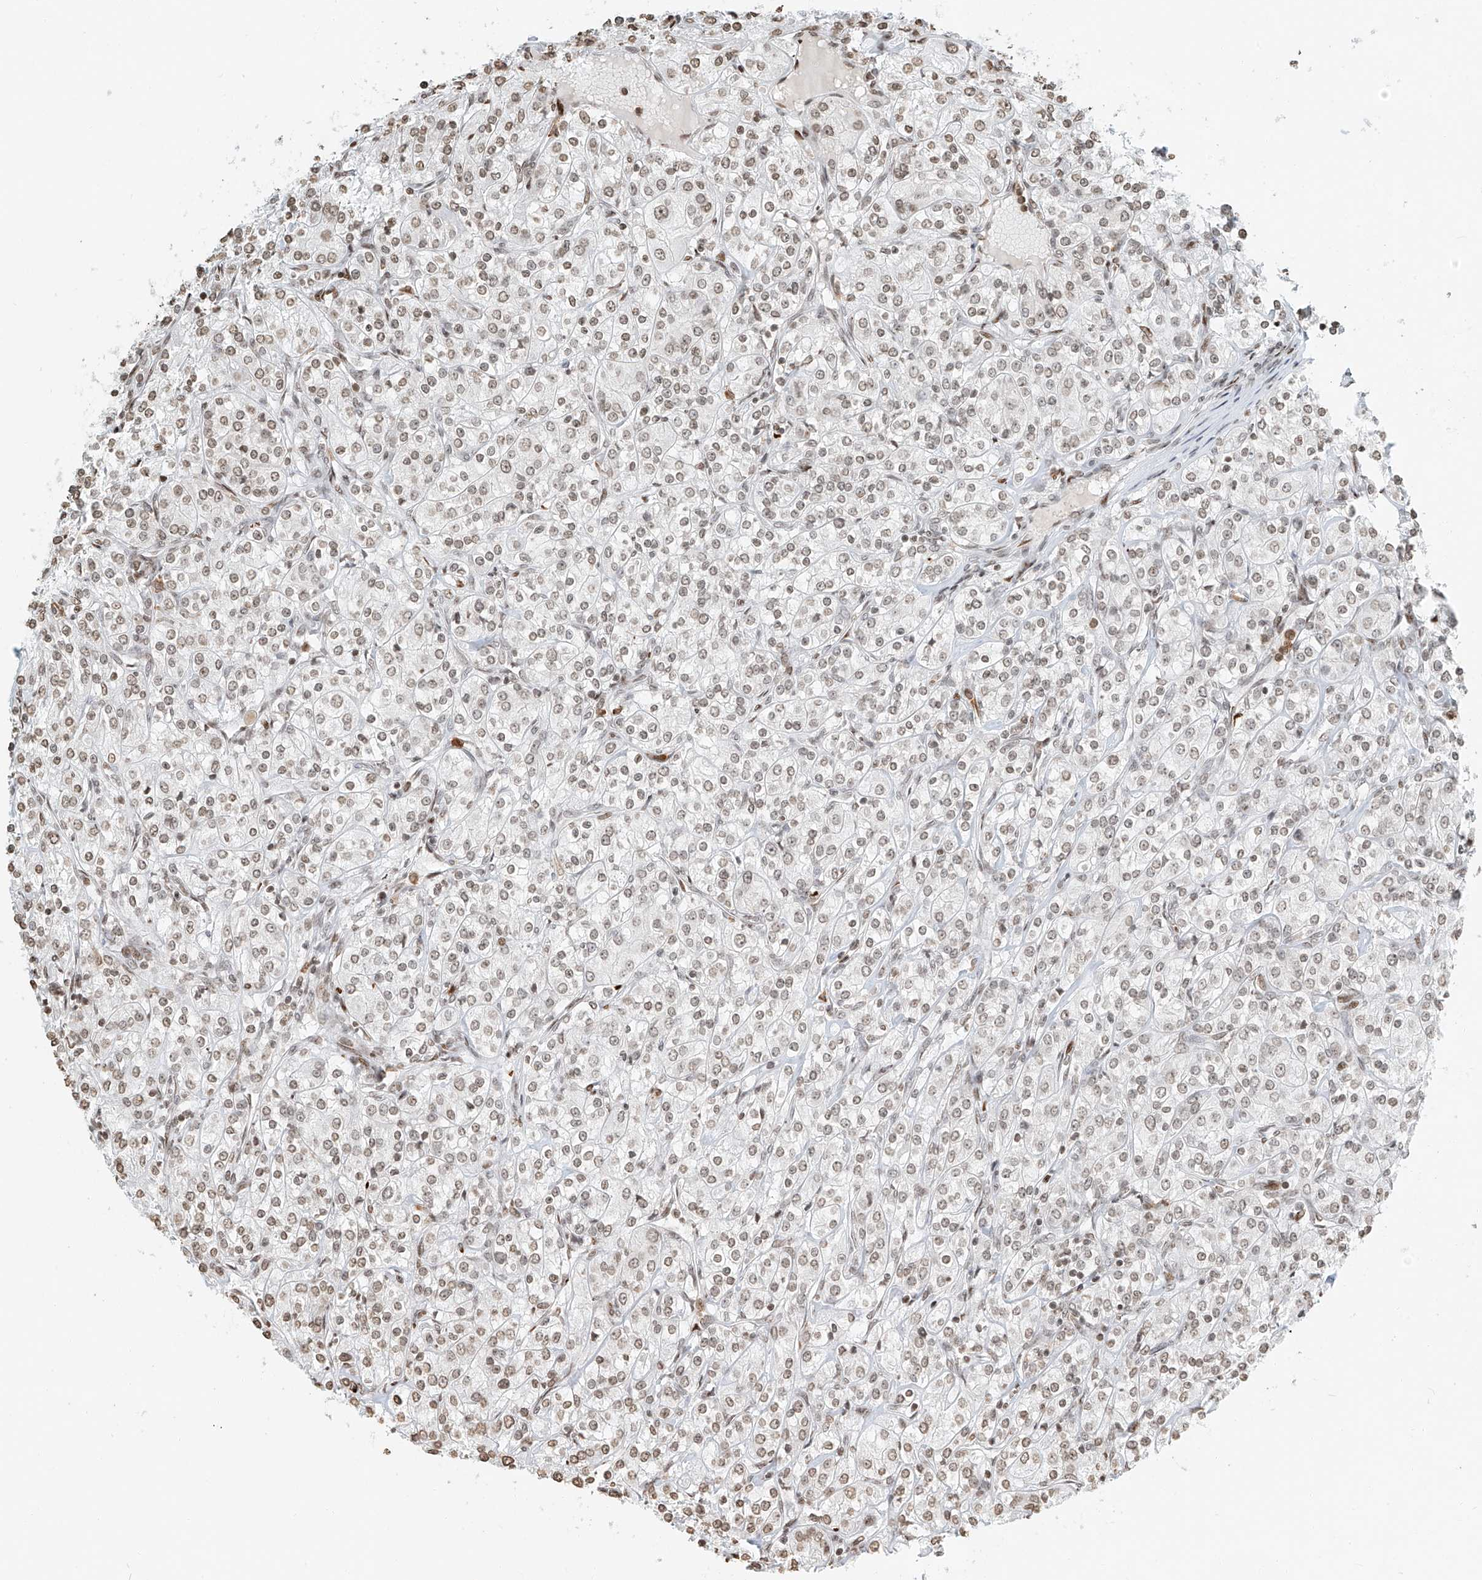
{"staining": {"intensity": "weak", "quantity": ">75%", "location": "nuclear"}, "tissue": "renal cancer", "cell_type": "Tumor cells", "image_type": "cancer", "snomed": [{"axis": "morphology", "description": "Adenocarcinoma, NOS"}, {"axis": "topography", "description": "Kidney"}], "caption": "An image of human renal adenocarcinoma stained for a protein reveals weak nuclear brown staining in tumor cells.", "gene": "C17orf58", "patient": {"sex": "male", "age": 77}}